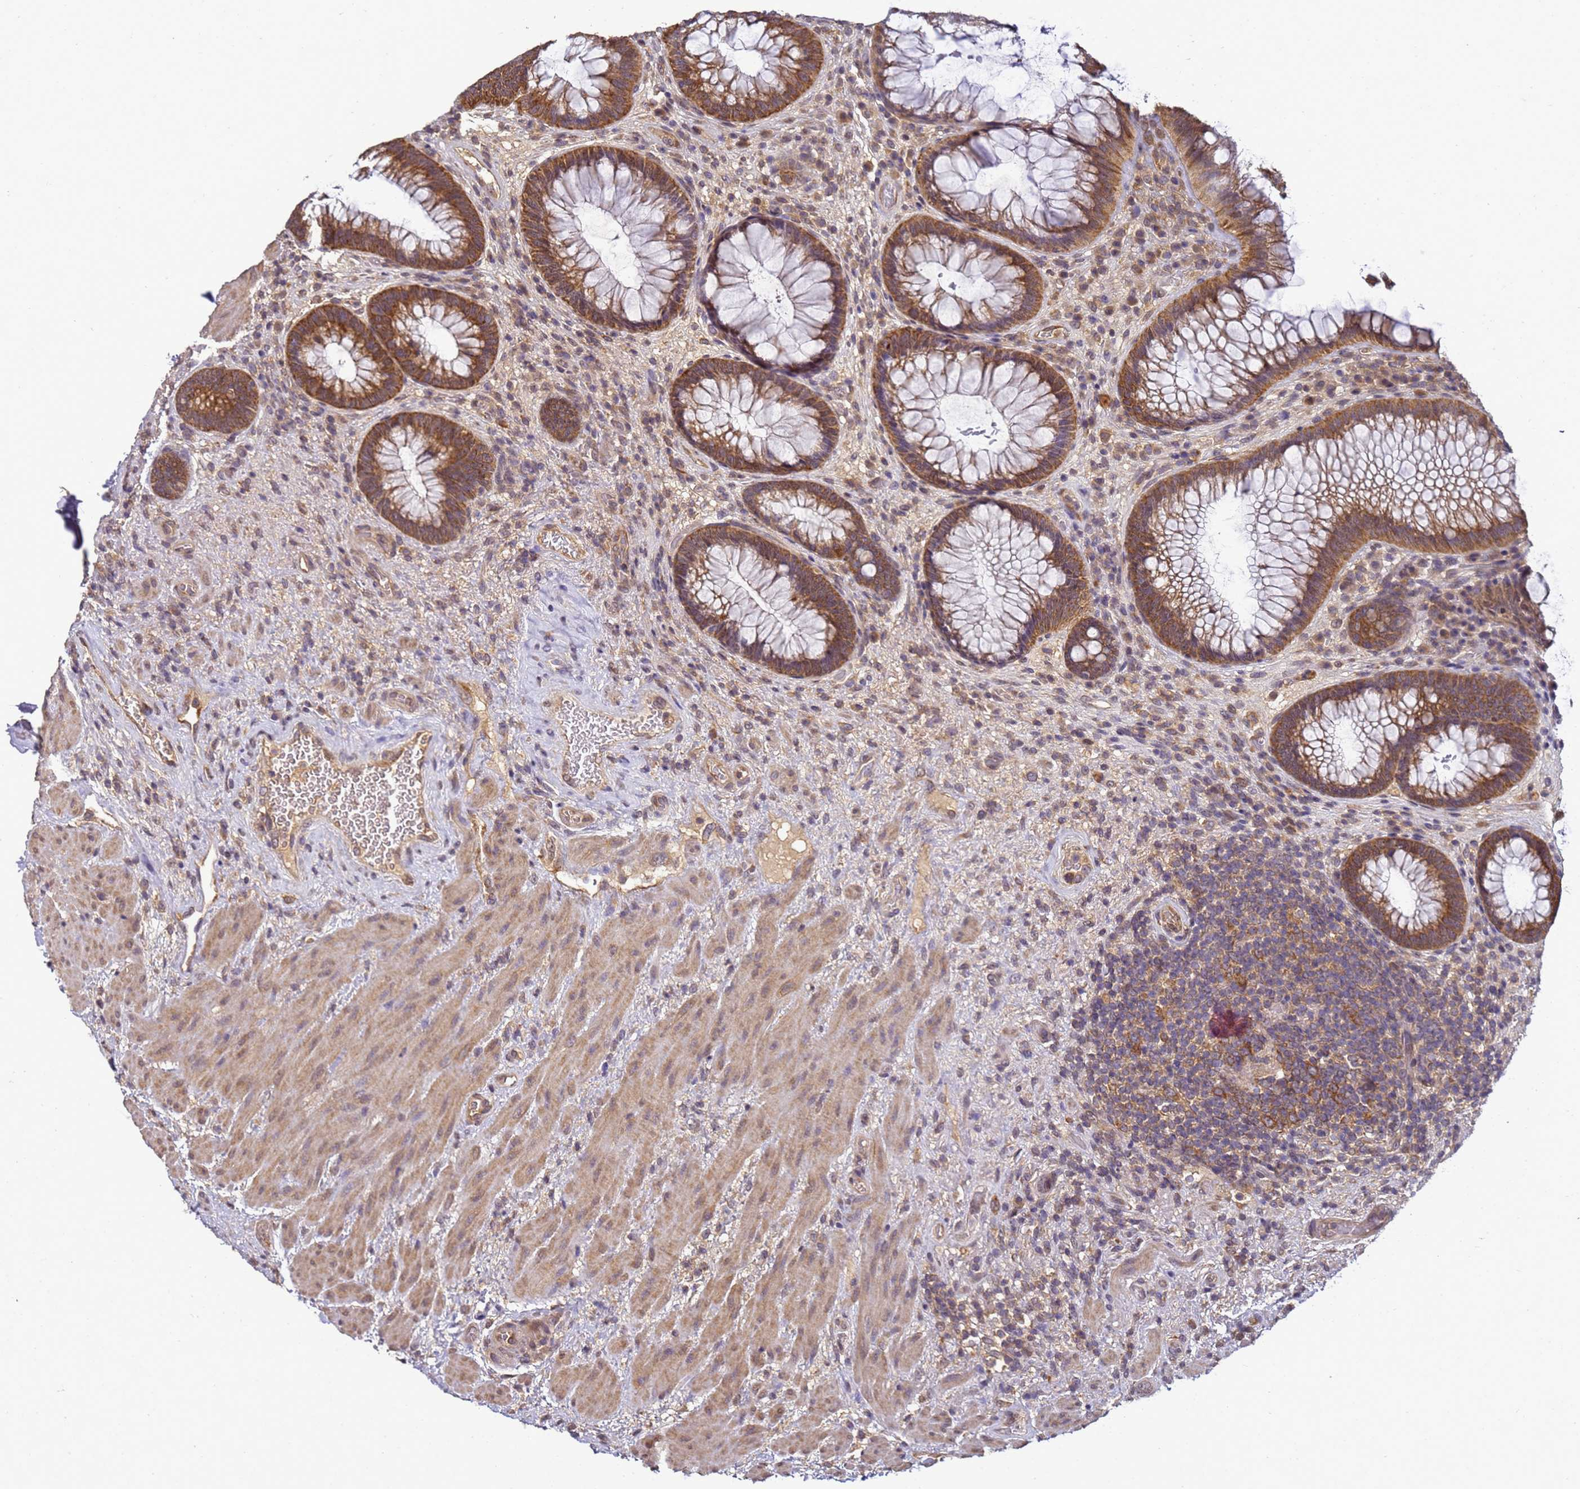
{"staining": {"intensity": "strong", "quantity": ">75%", "location": "cytoplasmic/membranous"}, "tissue": "rectum", "cell_type": "Glandular cells", "image_type": "normal", "snomed": [{"axis": "morphology", "description": "Normal tissue, NOS"}, {"axis": "topography", "description": "Rectum"}], "caption": "Immunohistochemistry (IHC) staining of unremarkable rectum, which shows high levels of strong cytoplasmic/membranous positivity in about >75% of glandular cells indicating strong cytoplasmic/membranous protein positivity. The staining was performed using DAB (3,3'-diaminobenzidine) (brown) for protein detection and nuclei were counterstained in hematoxylin (blue).", "gene": "ANKRD17", "patient": {"sex": "male", "age": 51}}